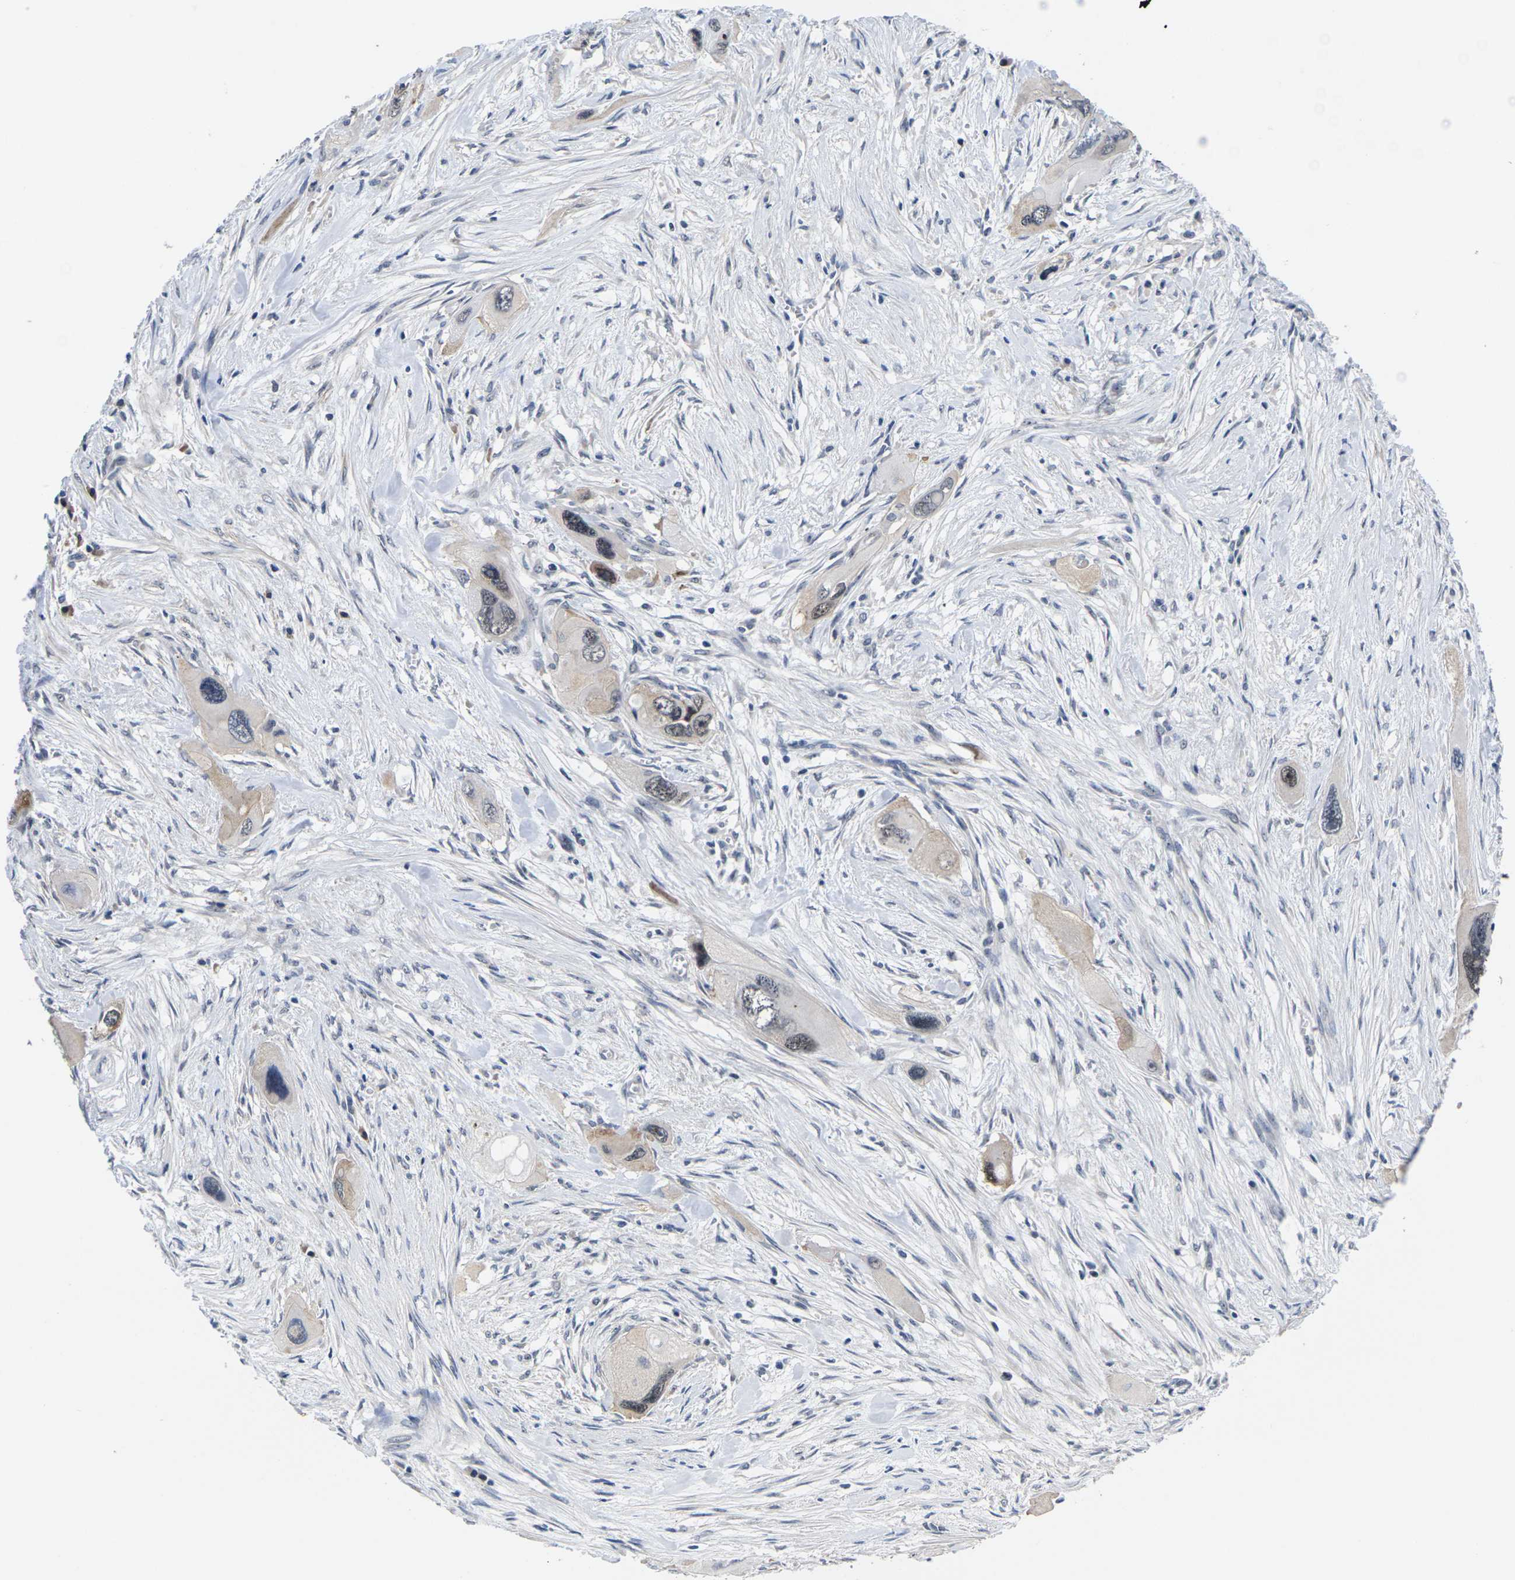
{"staining": {"intensity": "weak", "quantity": "<25%", "location": "cytoplasmic/membranous"}, "tissue": "pancreatic cancer", "cell_type": "Tumor cells", "image_type": "cancer", "snomed": [{"axis": "morphology", "description": "Adenocarcinoma, NOS"}, {"axis": "topography", "description": "Pancreas"}], "caption": "Histopathology image shows no protein staining in tumor cells of pancreatic cancer tissue.", "gene": "ST6GAL2", "patient": {"sex": "male", "age": 73}}